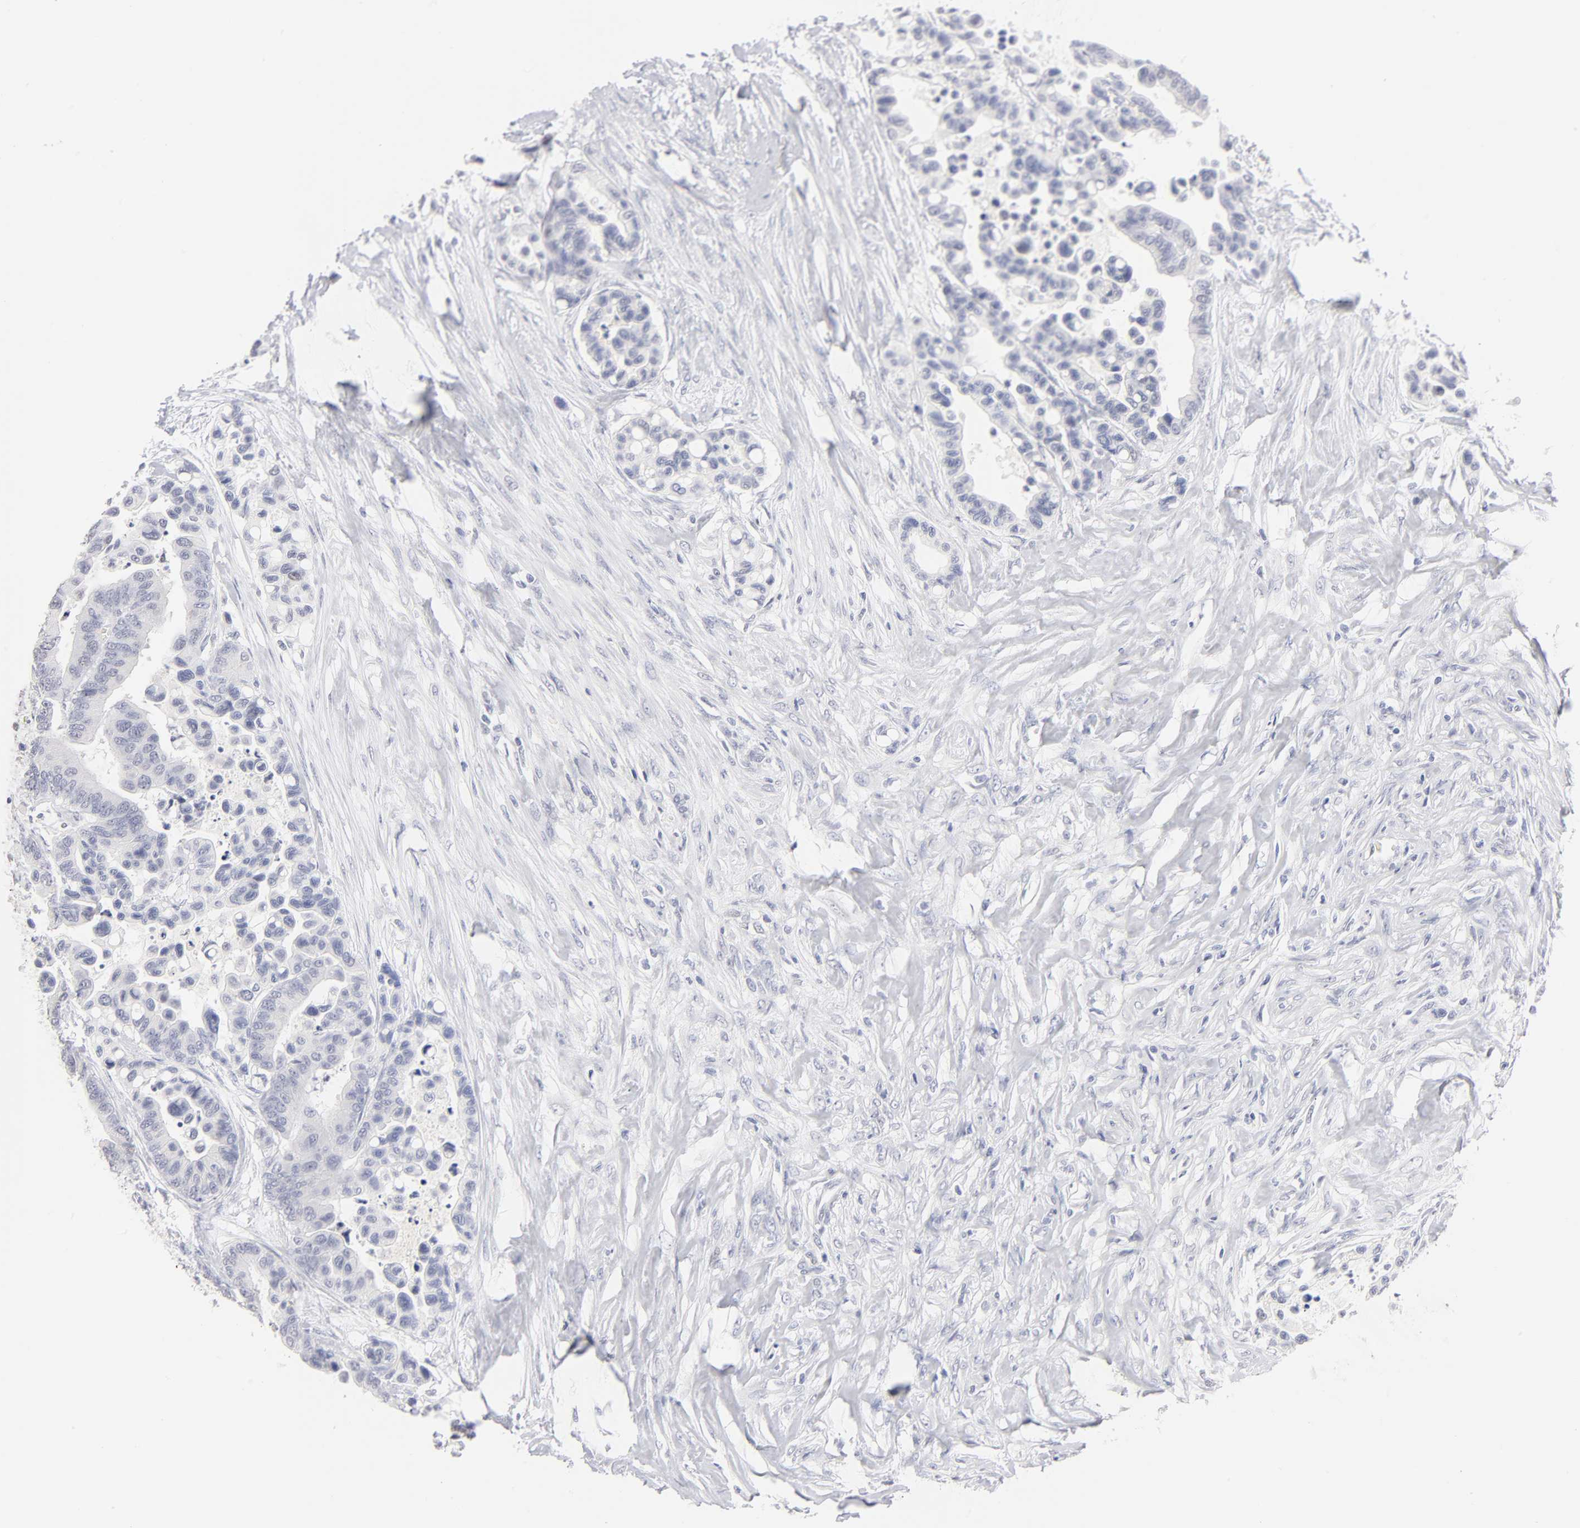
{"staining": {"intensity": "negative", "quantity": "none", "location": "none"}, "tissue": "colorectal cancer", "cell_type": "Tumor cells", "image_type": "cancer", "snomed": [{"axis": "morphology", "description": "Adenocarcinoma, NOS"}, {"axis": "topography", "description": "Colon"}], "caption": "Human colorectal cancer (adenocarcinoma) stained for a protein using IHC demonstrates no positivity in tumor cells.", "gene": "KHNYN", "patient": {"sex": "male", "age": 82}}